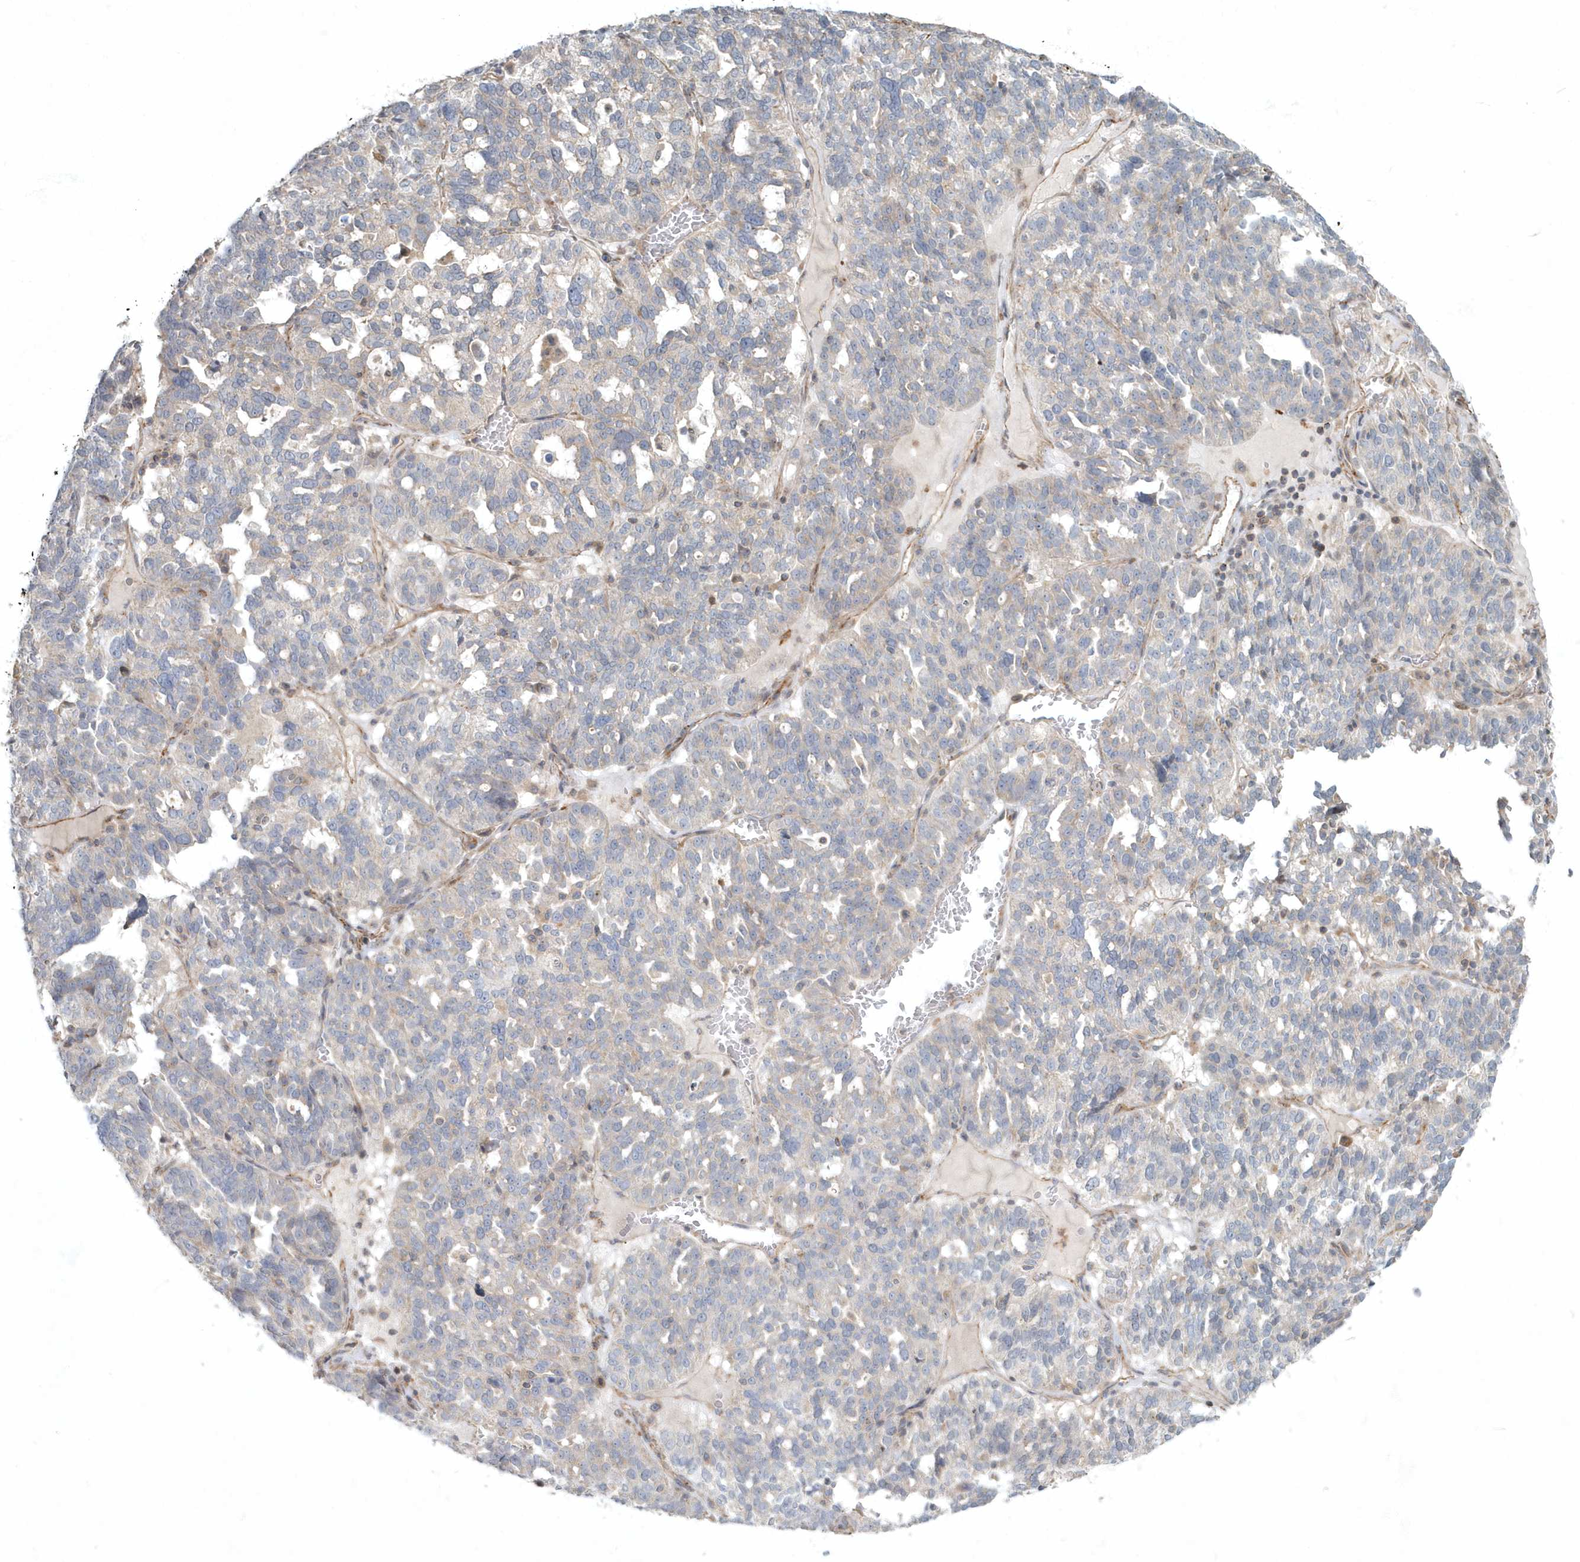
{"staining": {"intensity": "negative", "quantity": "none", "location": "none"}, "tissue": "ovarian cancer", "cell_type": "Tumor cells", "image_type": "cancer", "snomed": [{"axis": "morphology", "description": "Cystadenocarcinoma, serous, NOS"}, {"axis": "topography", "description": "Ovary"}], "caption": "Immunohistochemistry photomicrograph of ovarian cancer (serous cystadenocarcinoma) stained for a protein (brown), which shows no staining in tumor cells.", "gene": "ARHGEF38", "patient": {"sex": "female", "age": 59}}